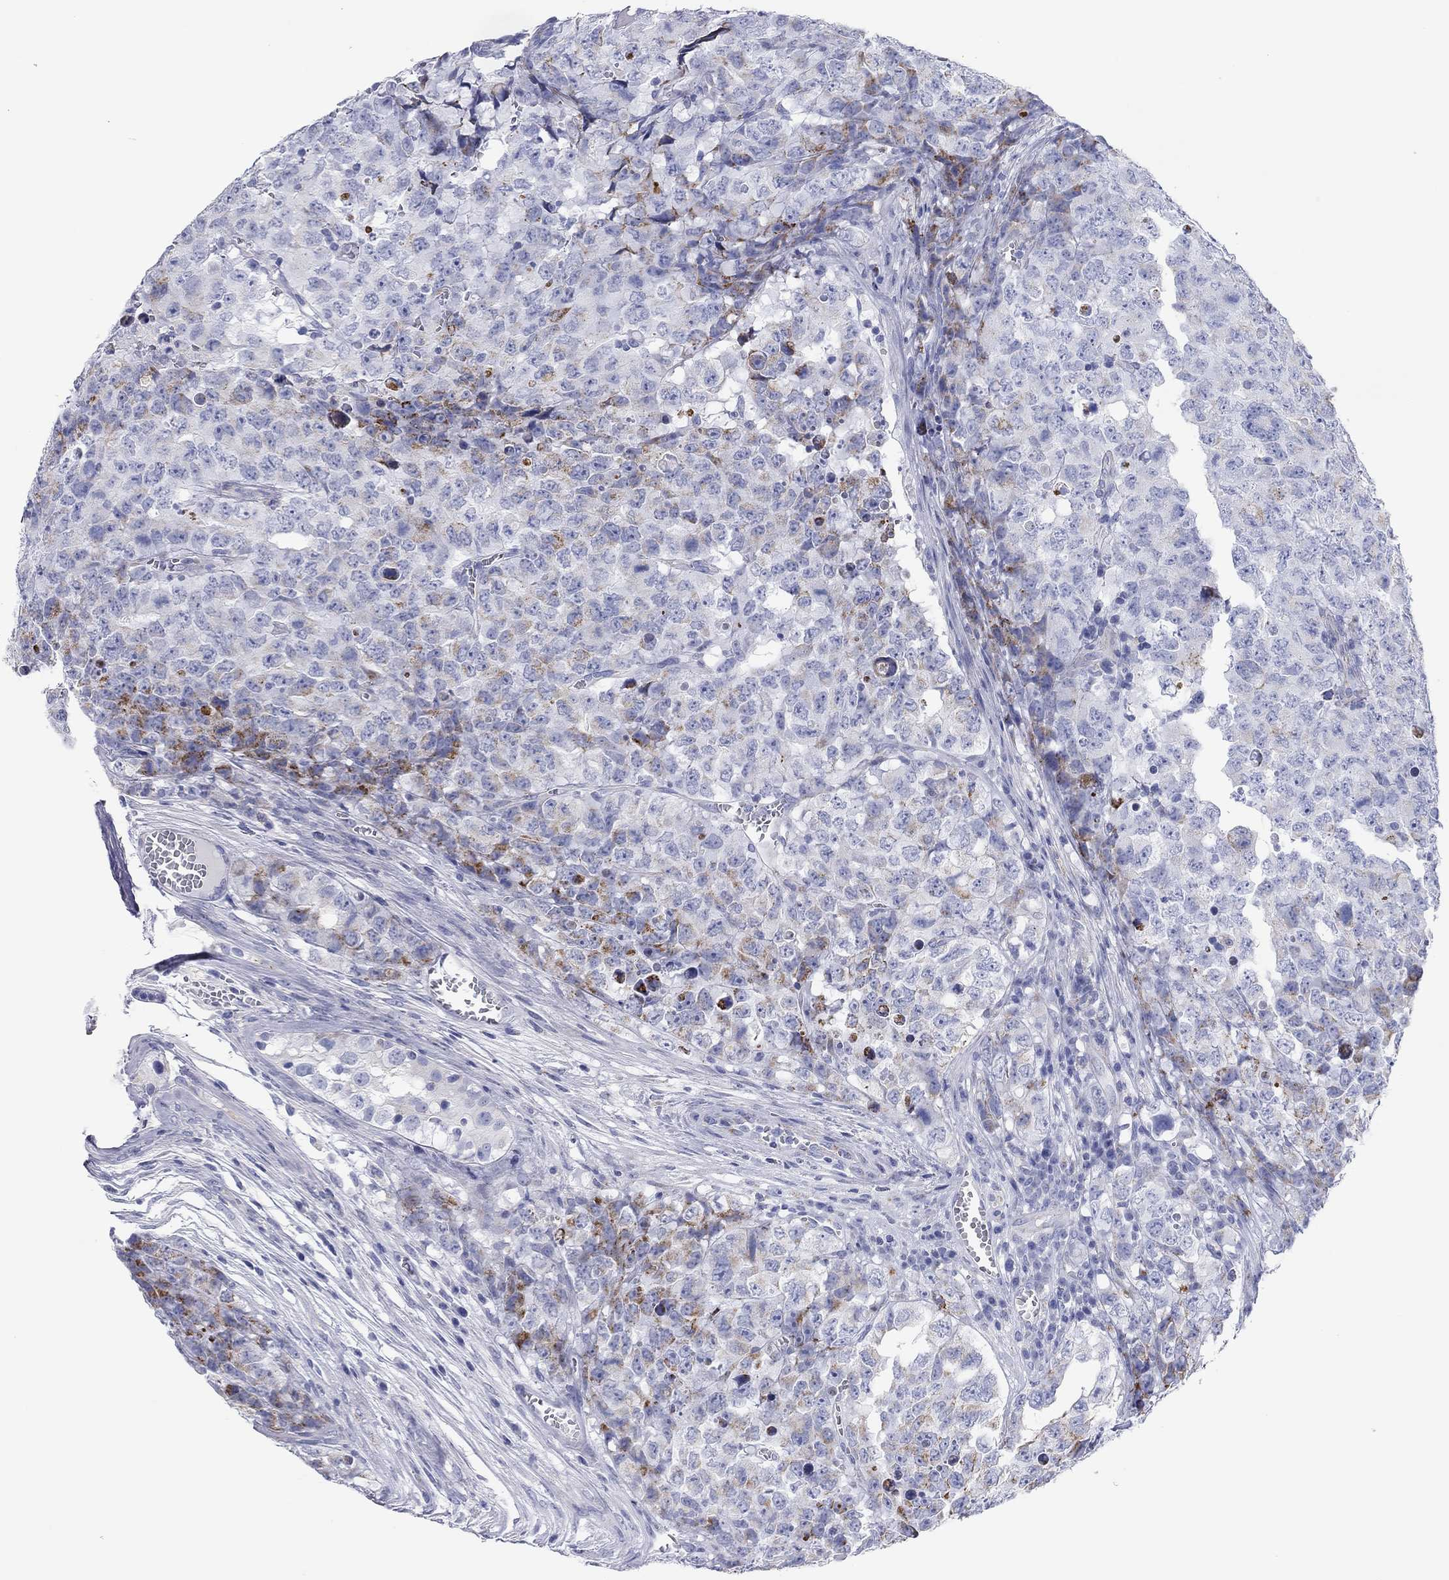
{"staining": {"intensity": "strong", "quantity": "<25%", "location": "cytoplasmic/membranous"}, "tissue": "testis cancer", "cell_type": "Tumor cells", "image_type": "cancer", "snomed": [{"axis": "morphology", "description": "Carcinoma, Embryonal, NOS"}, {"axis": "topography", "description": "Testis"}], "caption": "Protein analysis of embryonal carcinoma (testis) tissue shows strong cytoplasmic/membranous positivity in about <25% of tumor cells.", "gene": "CHI3L2", "patient": {"sex": "male", "age": 23}}